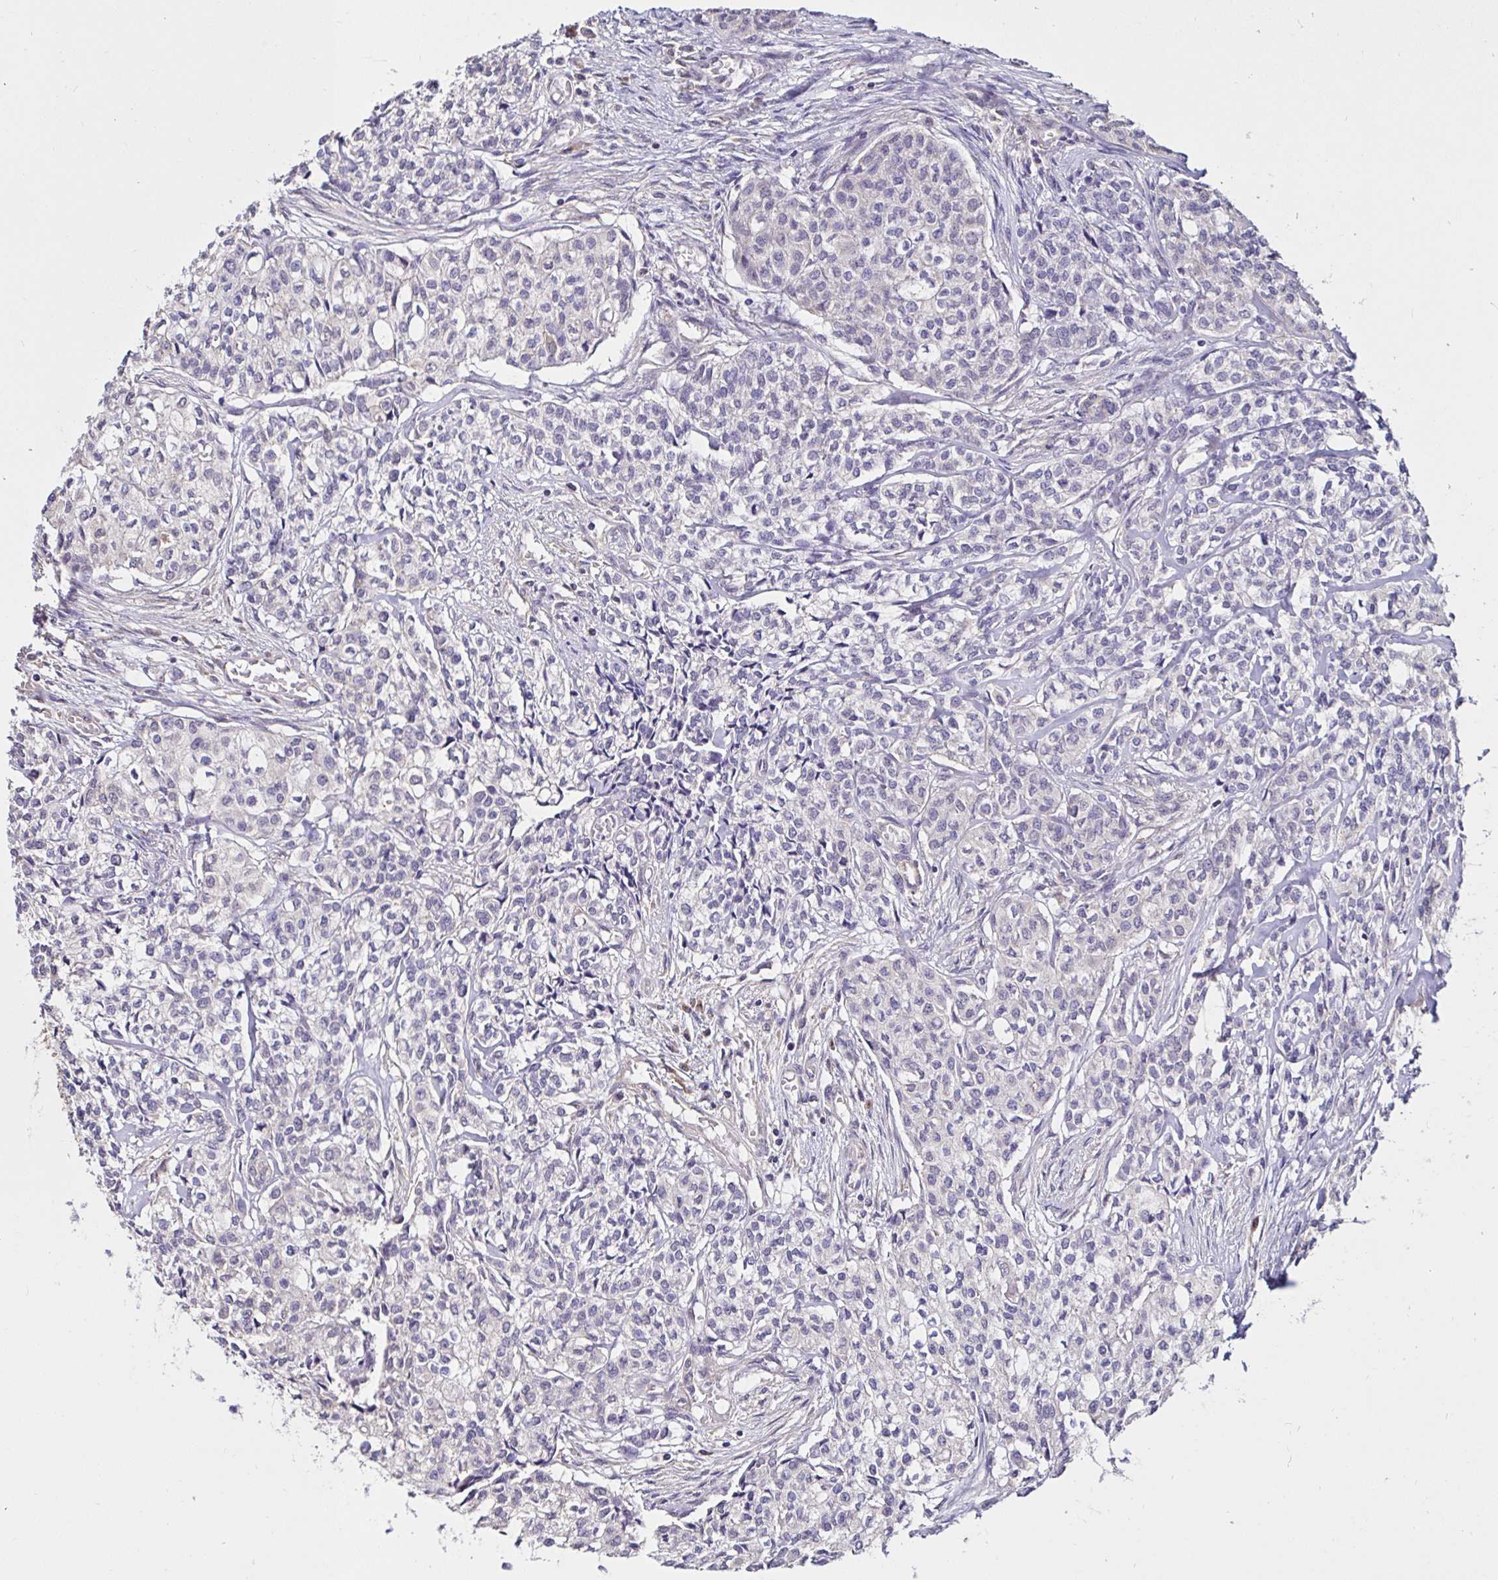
{"staining": {"intensity": "negative", "quantity": "none", "location": "none"}, "tissue": "head and neck cancer", "cell_type": "Tumor cells", "image_type": "cancer", "snomed": [{"axis": "morphology", "description": "Adenocarcinoma, NOS"}, {"axis": "topography", "description": "Head-Neck"}], "caption": "This micrograph is of head and neck cancer (adenocarcinoma) stained with immunohistochemistry to label a protein in brown with the nuclei are counter-stained blue. There is no positivity in tumor cells.", "gene": "RSRP1", "patient": {"sex": "male", "age": 81}}